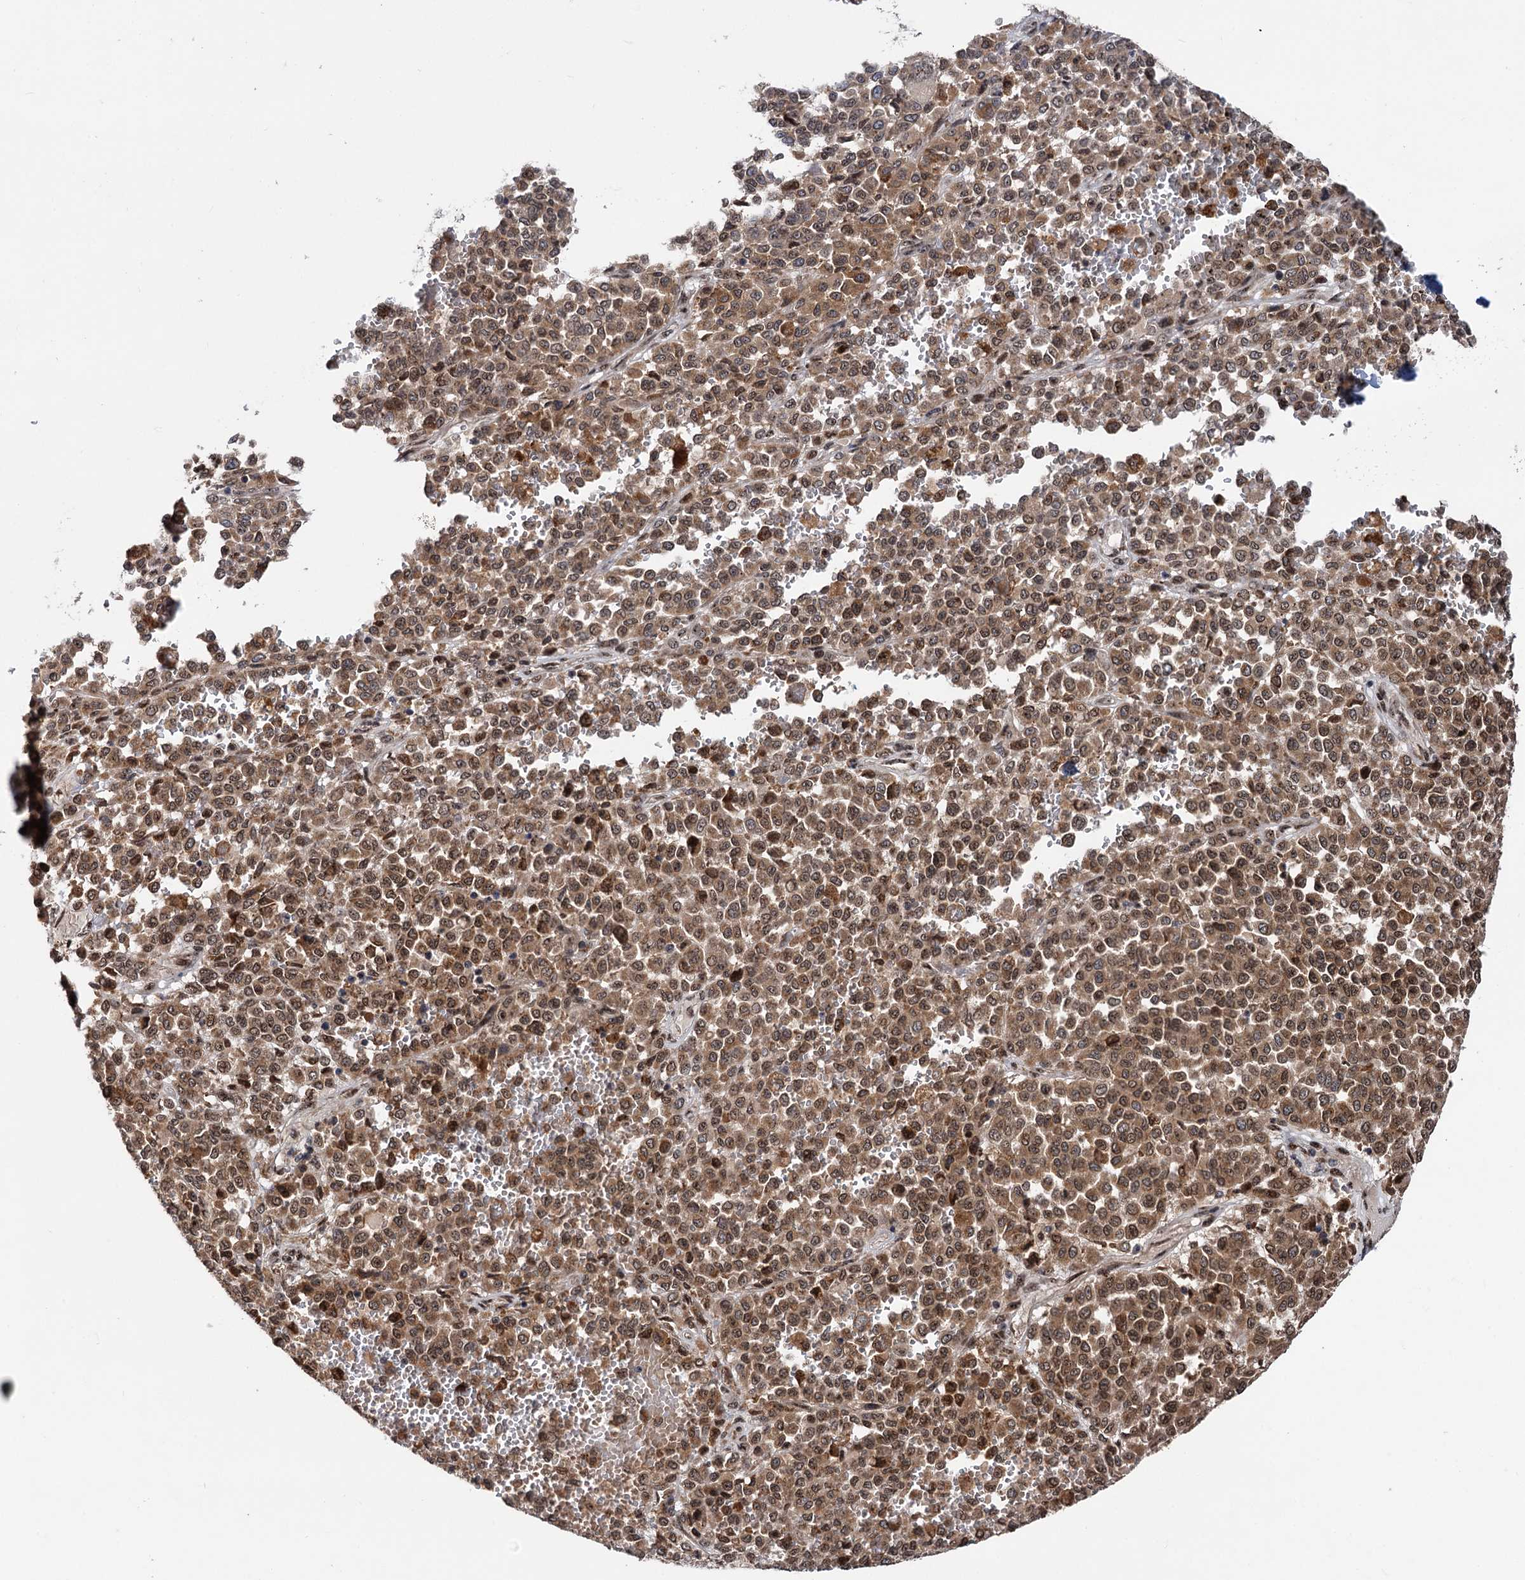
{"staining": {"intensity": "moderate", "quantity": ">75%", "location": "cytoplasmic/membranous,nuclear"}, "tissue": "melanoma", "cell_type": "Tumor cells", "image_type": "cancer", "snomed": [{"axis": "morphology", "description": "Malignant melanoma, Metastatic site"}, {"axis": "topography", "description": "Pancreas"}], "caption": "Protein expression analysis of human malignant melanoma (metastatic site) reveals moderate cytoplasmic/membranous and nuclear staining in about >75% of tumor cells.", "gene": "MESD", "patient": {"sex": "female", "age": 30}}